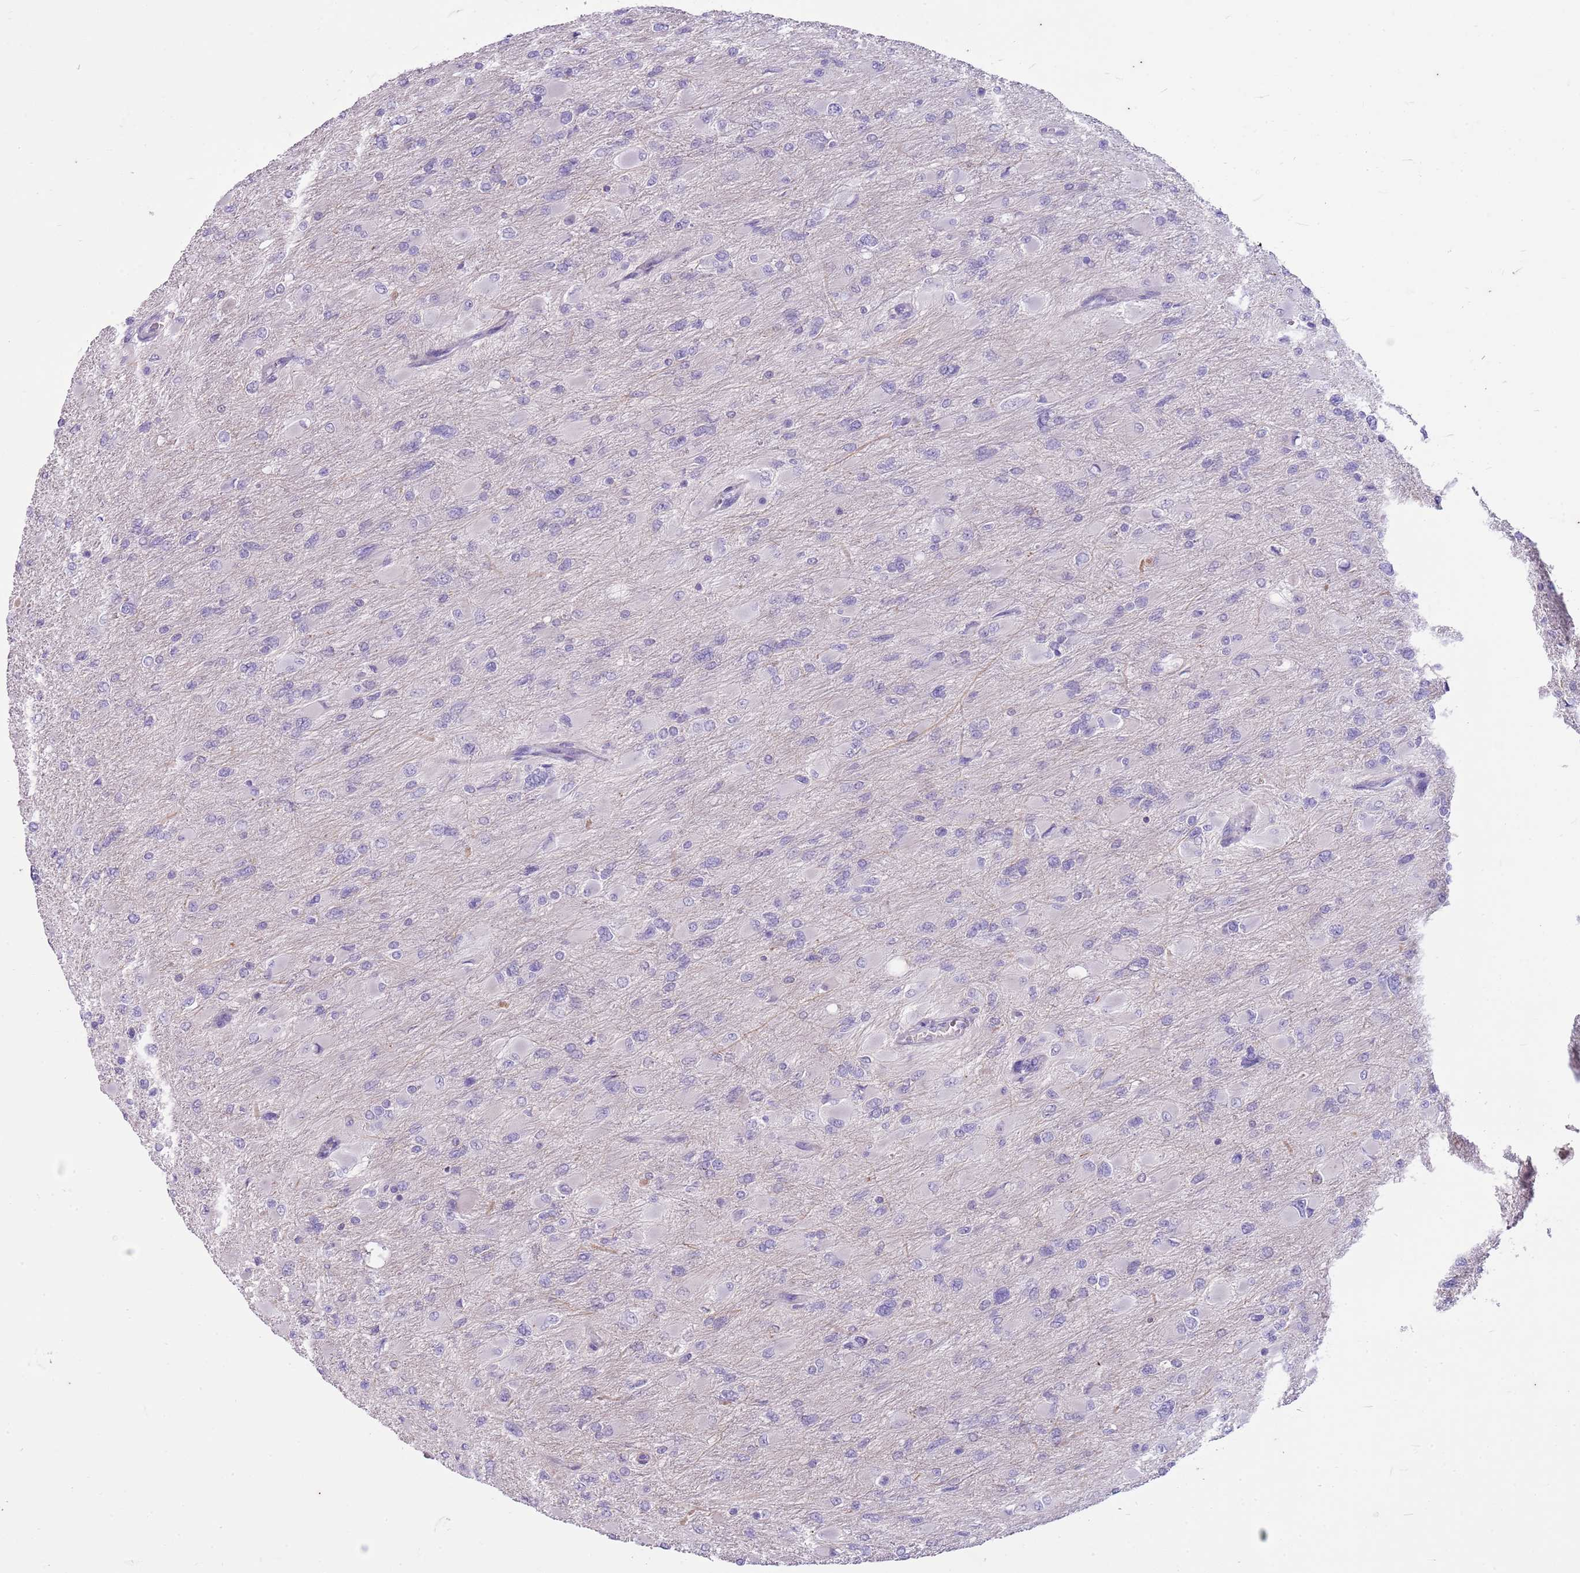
{"staining": {"intensity": "negative", "quantity": "none", "location": "none"}, "tissue": "glioma", "cell_type": "Tumor cells", "image_type": "cancer", "snomed": [{"axis": "morphology", "description": "Glioma, malignant, High grade"}, {"axis": "topography", "description": "Cerebral cortex"}], "caption": "This is an immunohistochemistry (IHC) micrograph of human malignant glioma (high-grade). There is no positivity in tumor cells.", "gene": "CNPPD1", "patient": {"sex": "female", "age": 36}}